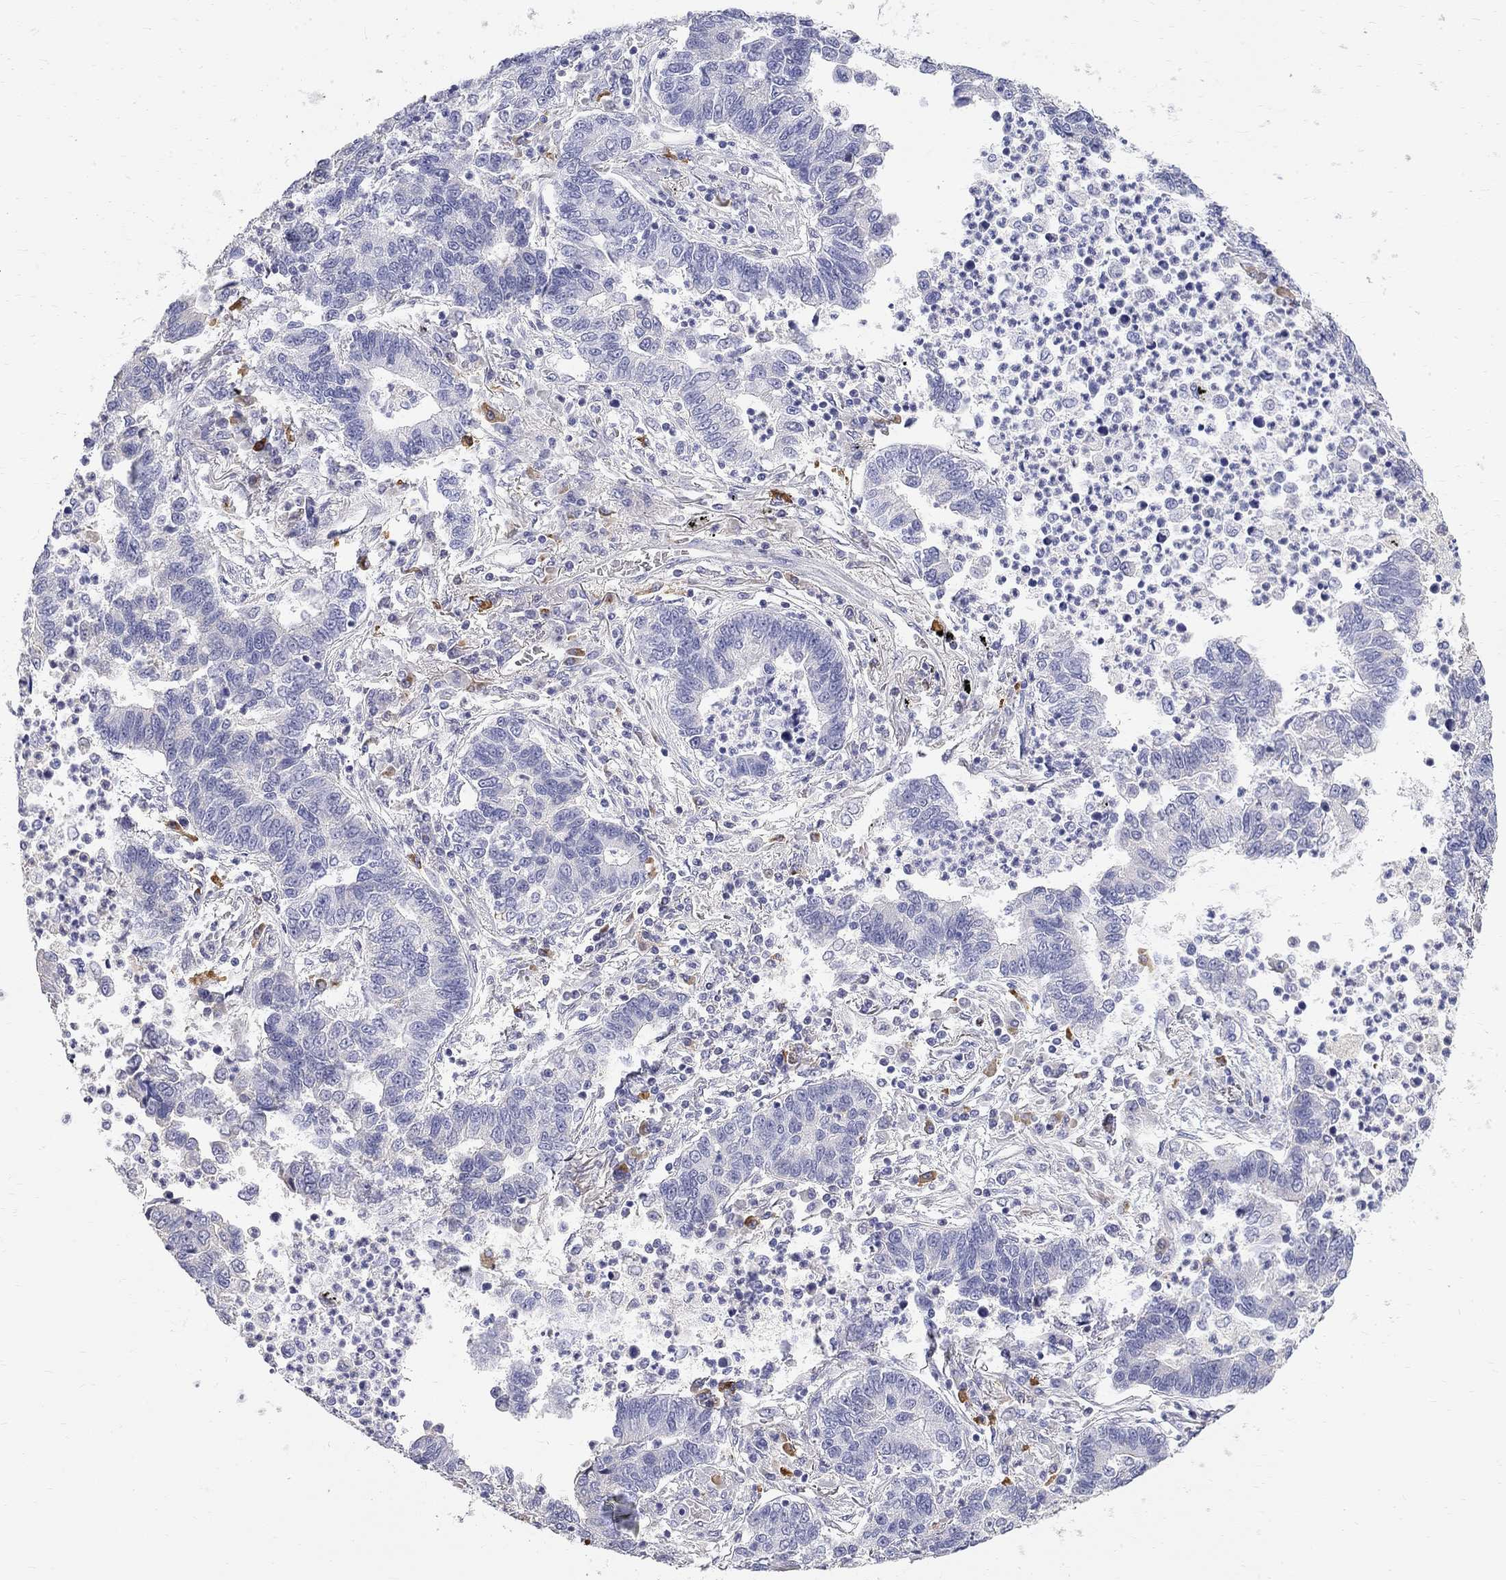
{"staining": {"intensity": "negative", "quantity": "none", "location": "none"}, "tissue": "lung cancer", "cell_type": "Tumor cells", "image_type": "cancer", "snomed": [{"axis": "morphology", "description": "Adenocarcinoma, NOS"}, {"axis": "topography", "description": "Lung"}], "caption": "This is an IHC micrograph of adenocarcinoma (lung). There is no expression in tumor cells.", "gene": "PHOX2B", "patient": {"sex": "female", "age": 57}}